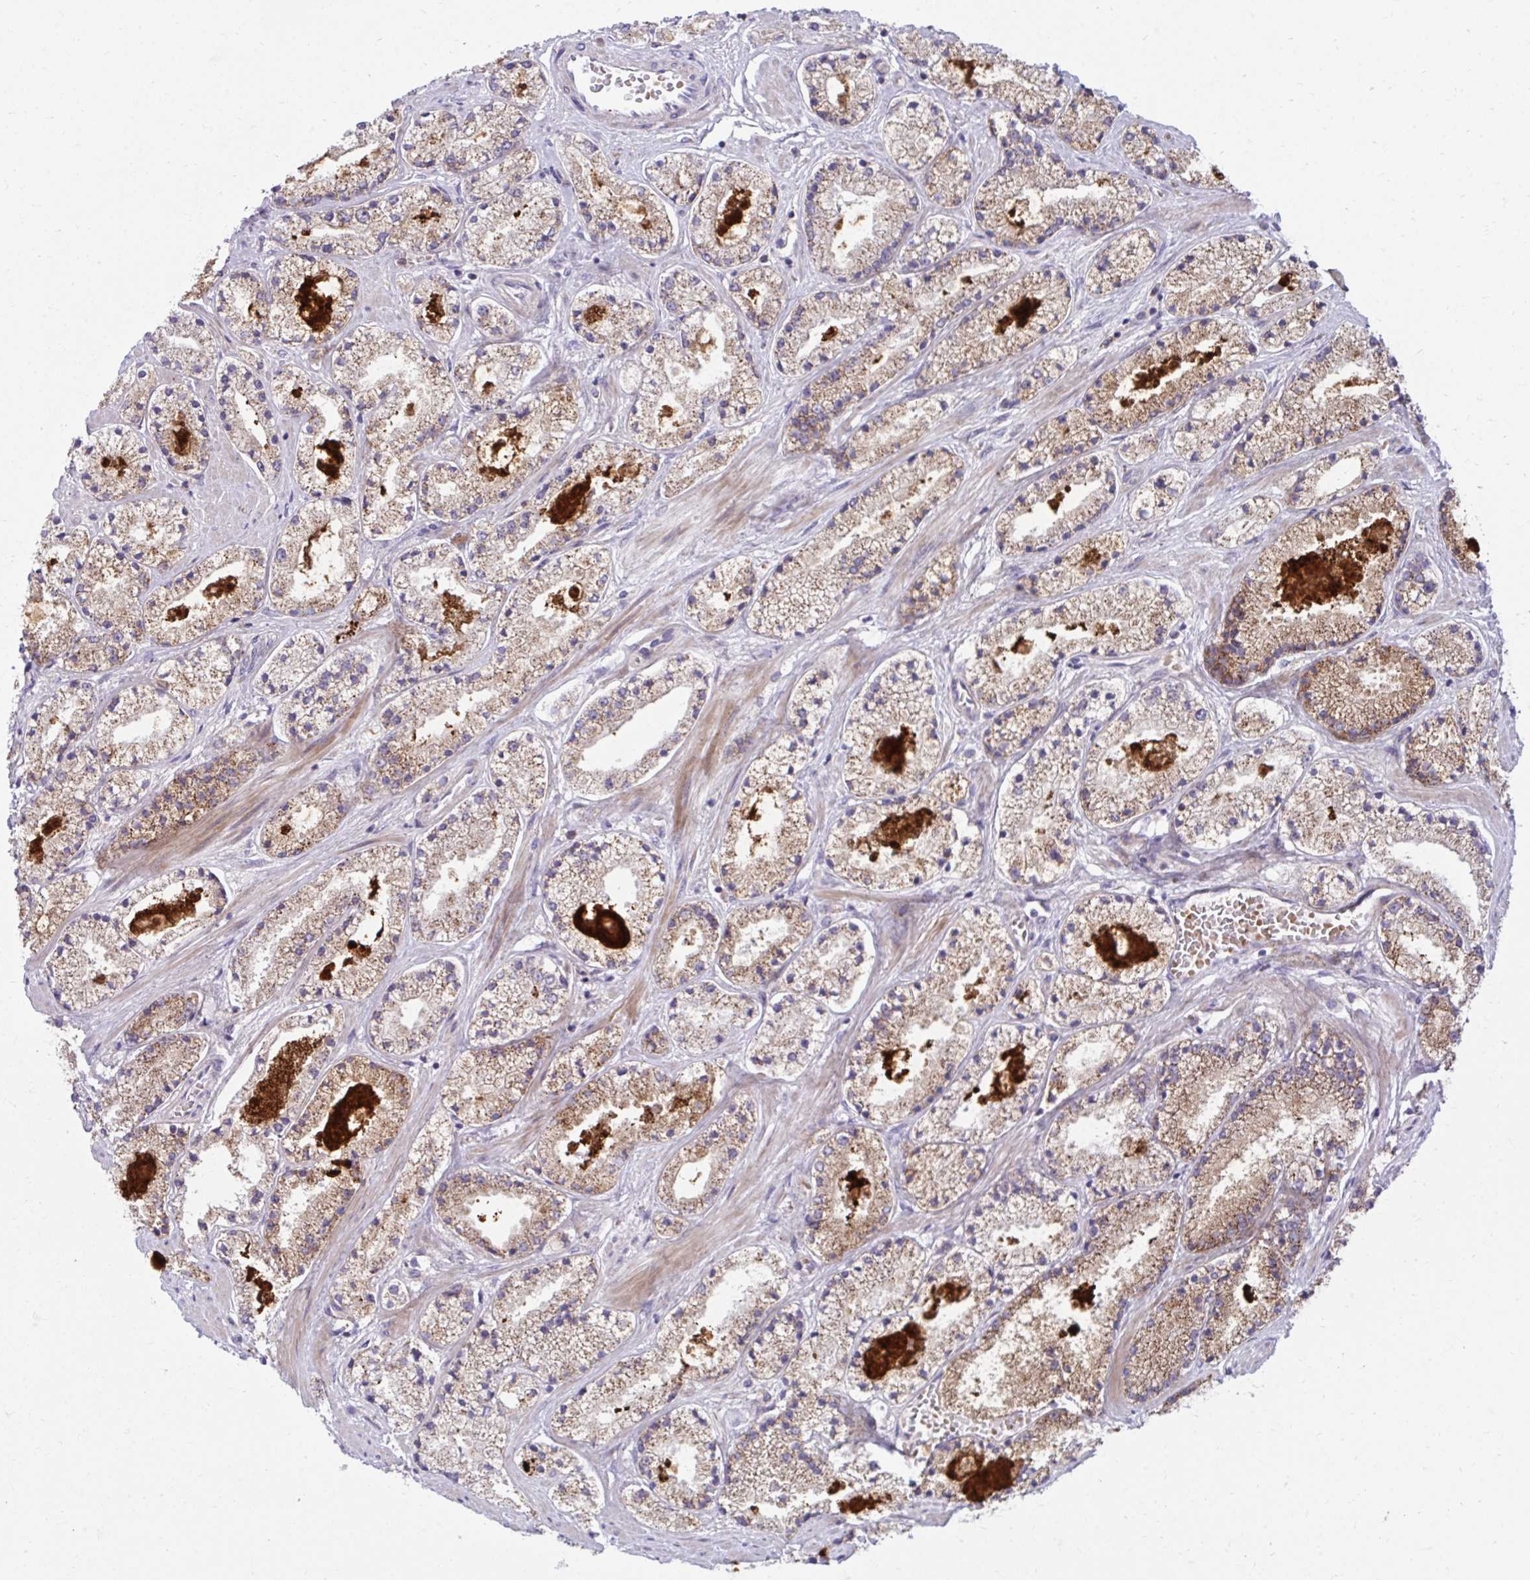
{"staining": {"intensity": "moderate", "quantity": ">75%", "location": "cytoplasmic/membranous"}, "tissue": "prostate cancer", "cell_type": "Tumor cells", "image_type": "cancer", "snomed": [{"axis": "morphology", "description": "Adenocarcinoma, High grade"}, {"axis": "topography", "description": "Prostate"}], "caption": "Immunohistochemistry histopathology image of human prostate cancer stained for a protein (brown), which exhibits medium levels of moderate cytoplasmic/membranous staining in approximately >75% of tumor cells.", "gene": "C16orf54", "patient": {"sex": "male", "age": 63}}